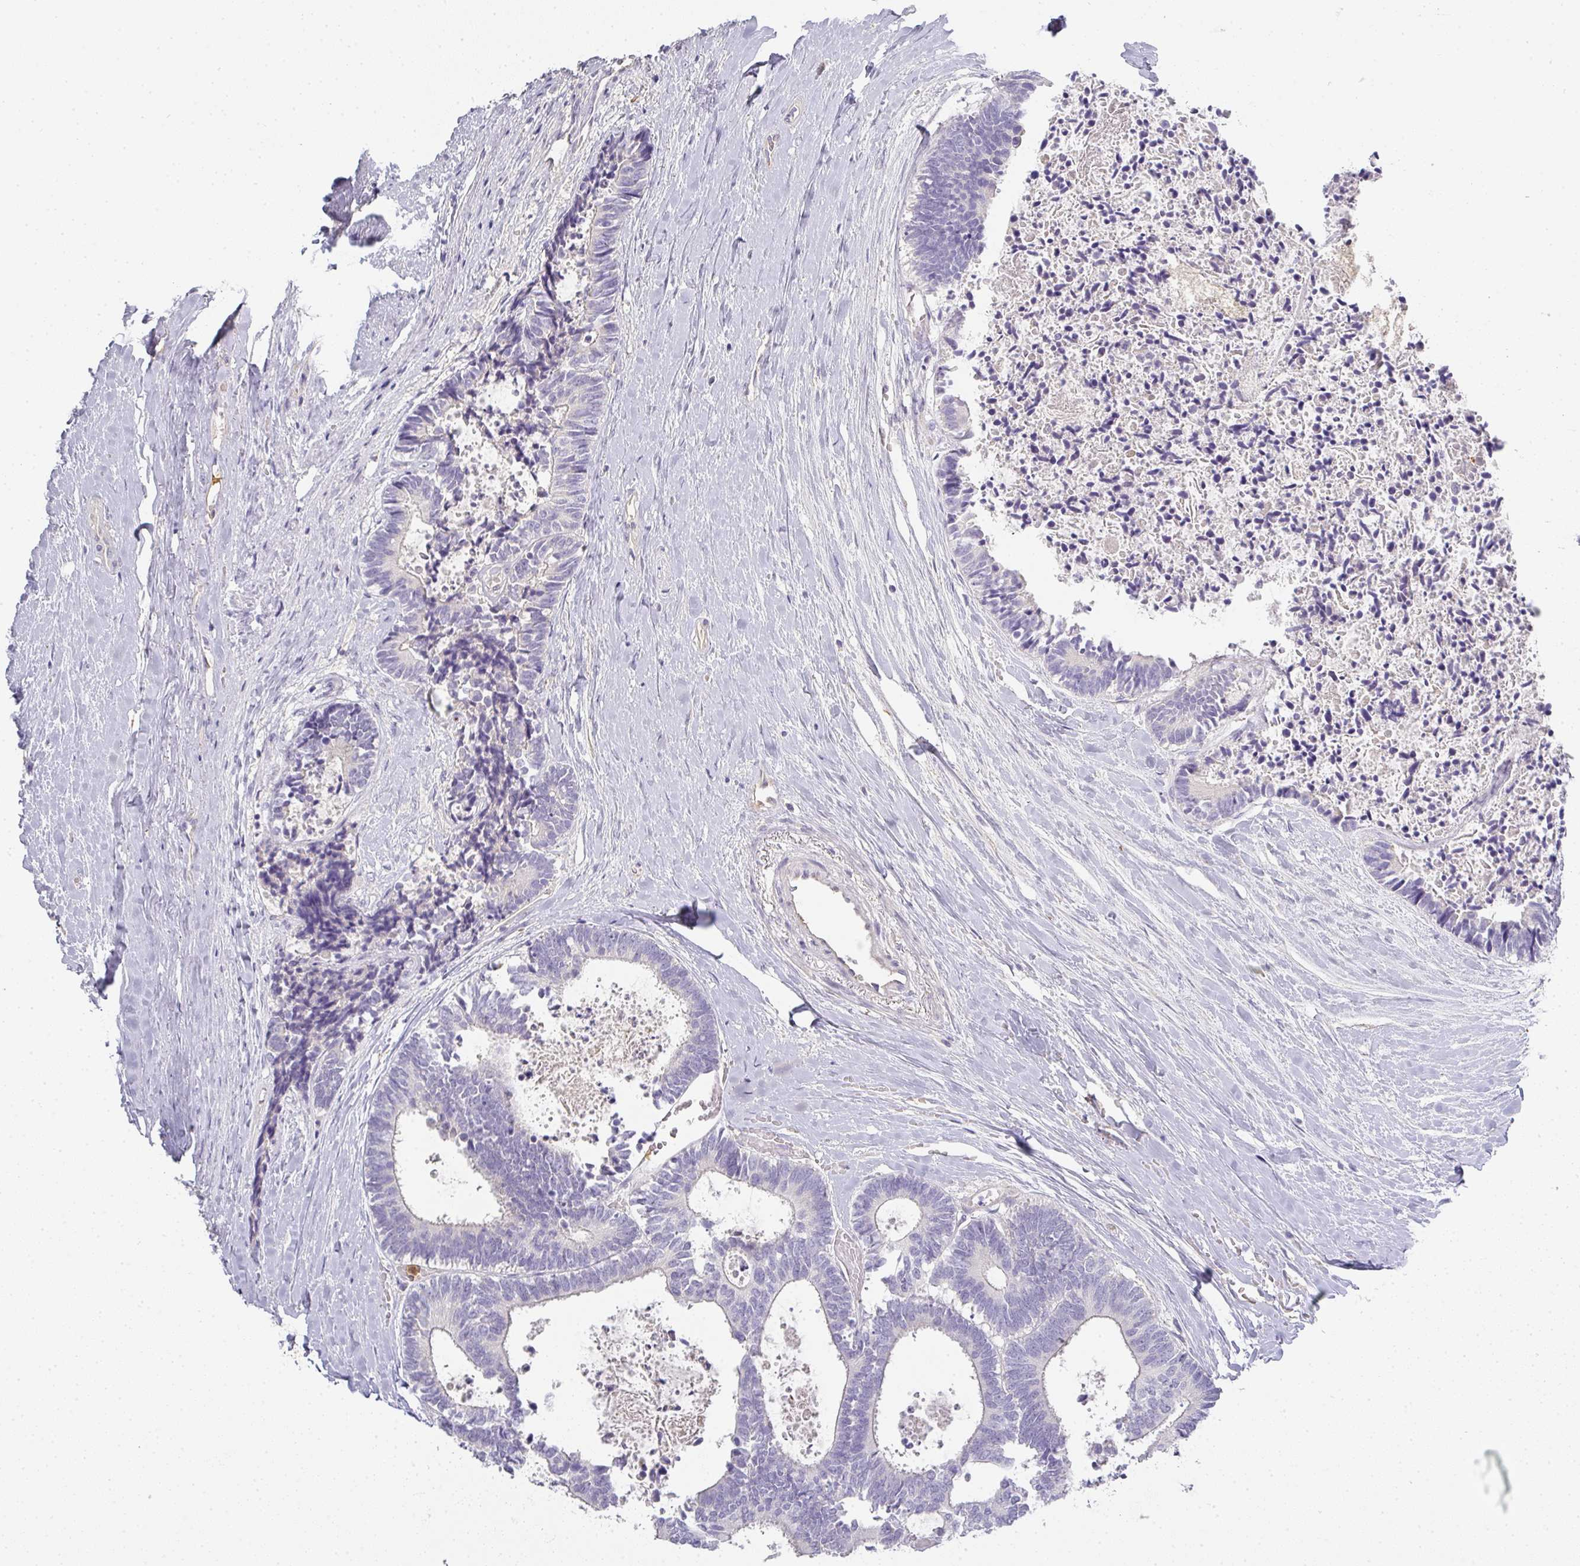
{"staining": {"intensity": "negative", "quantity": "none", "location": "none"}, "tissue": "colorectal cancer", "cell_type": "Tumor cells", "image_type": "cancer", "snomed": [{"axis": "morphology", "description": "Adenocarcinoma, NOS"}, {"axis": "topography", "description": "Colon"}, {"axis": "topography", "description": "Rectum"}], "caption": "Colorectal cancer stained for a protein using IHC displays no staining tumor cells.", "gene": "HHEX", "patient": {"sex": "male", "age": 57}}